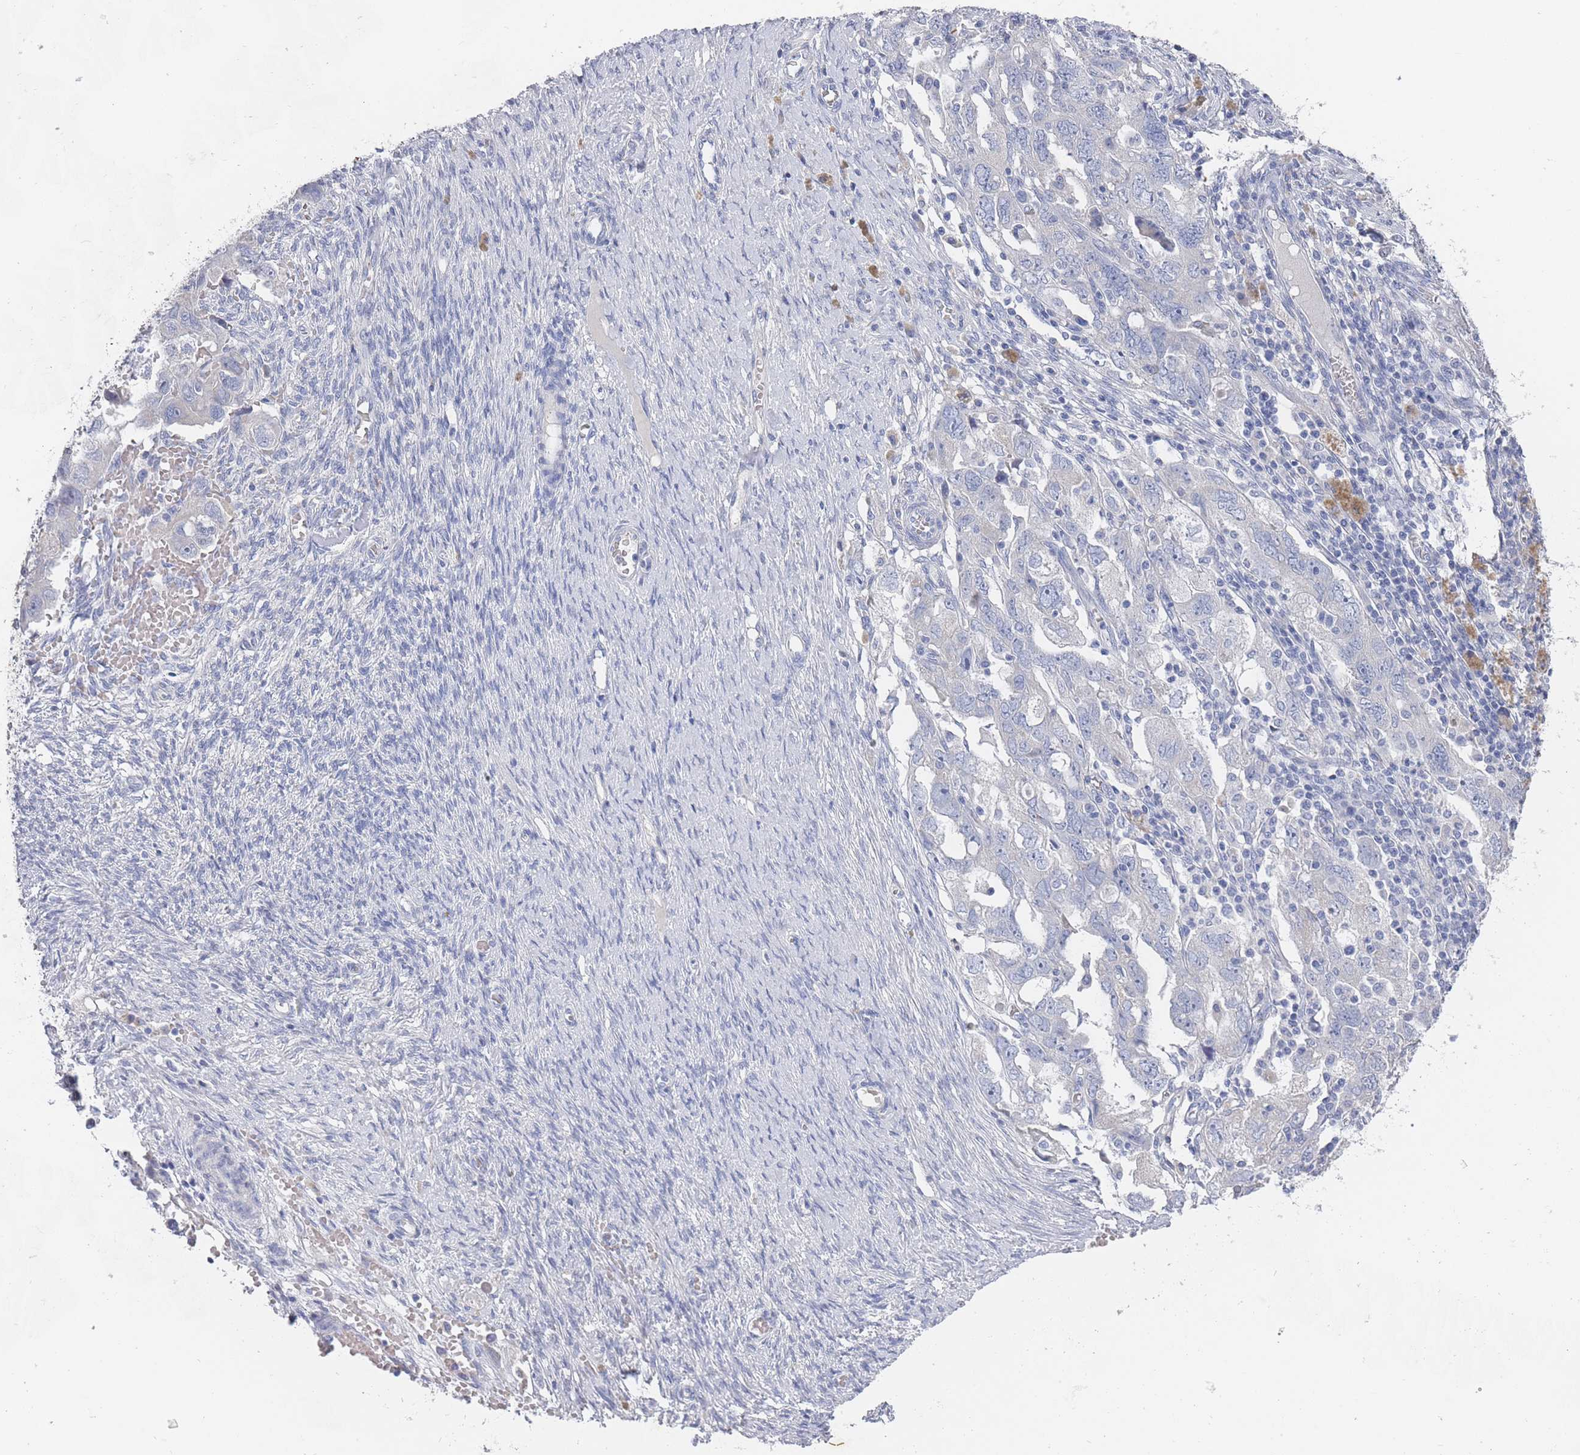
{"staining": {"intensity": "negative", "quantity": "none", "location": "none"}, "tissue": "ovarian cancer", "cell_type": "Tumor cells", "image_type": "cancer", "snomed": [{"axis": "morphology", "description": "Carcinoma, NOS"}, {"axis": "morphology", "description": "Cystadenocarcinoma, serous, NOS"}, {"axis": "topography", "description": "Ovary"}], "caption": "The micrograph exhibits no staining of tumor cells in ovarian cancer.", "gene": "ACAD11", "patient": {"sex": "female", "age": 69}}